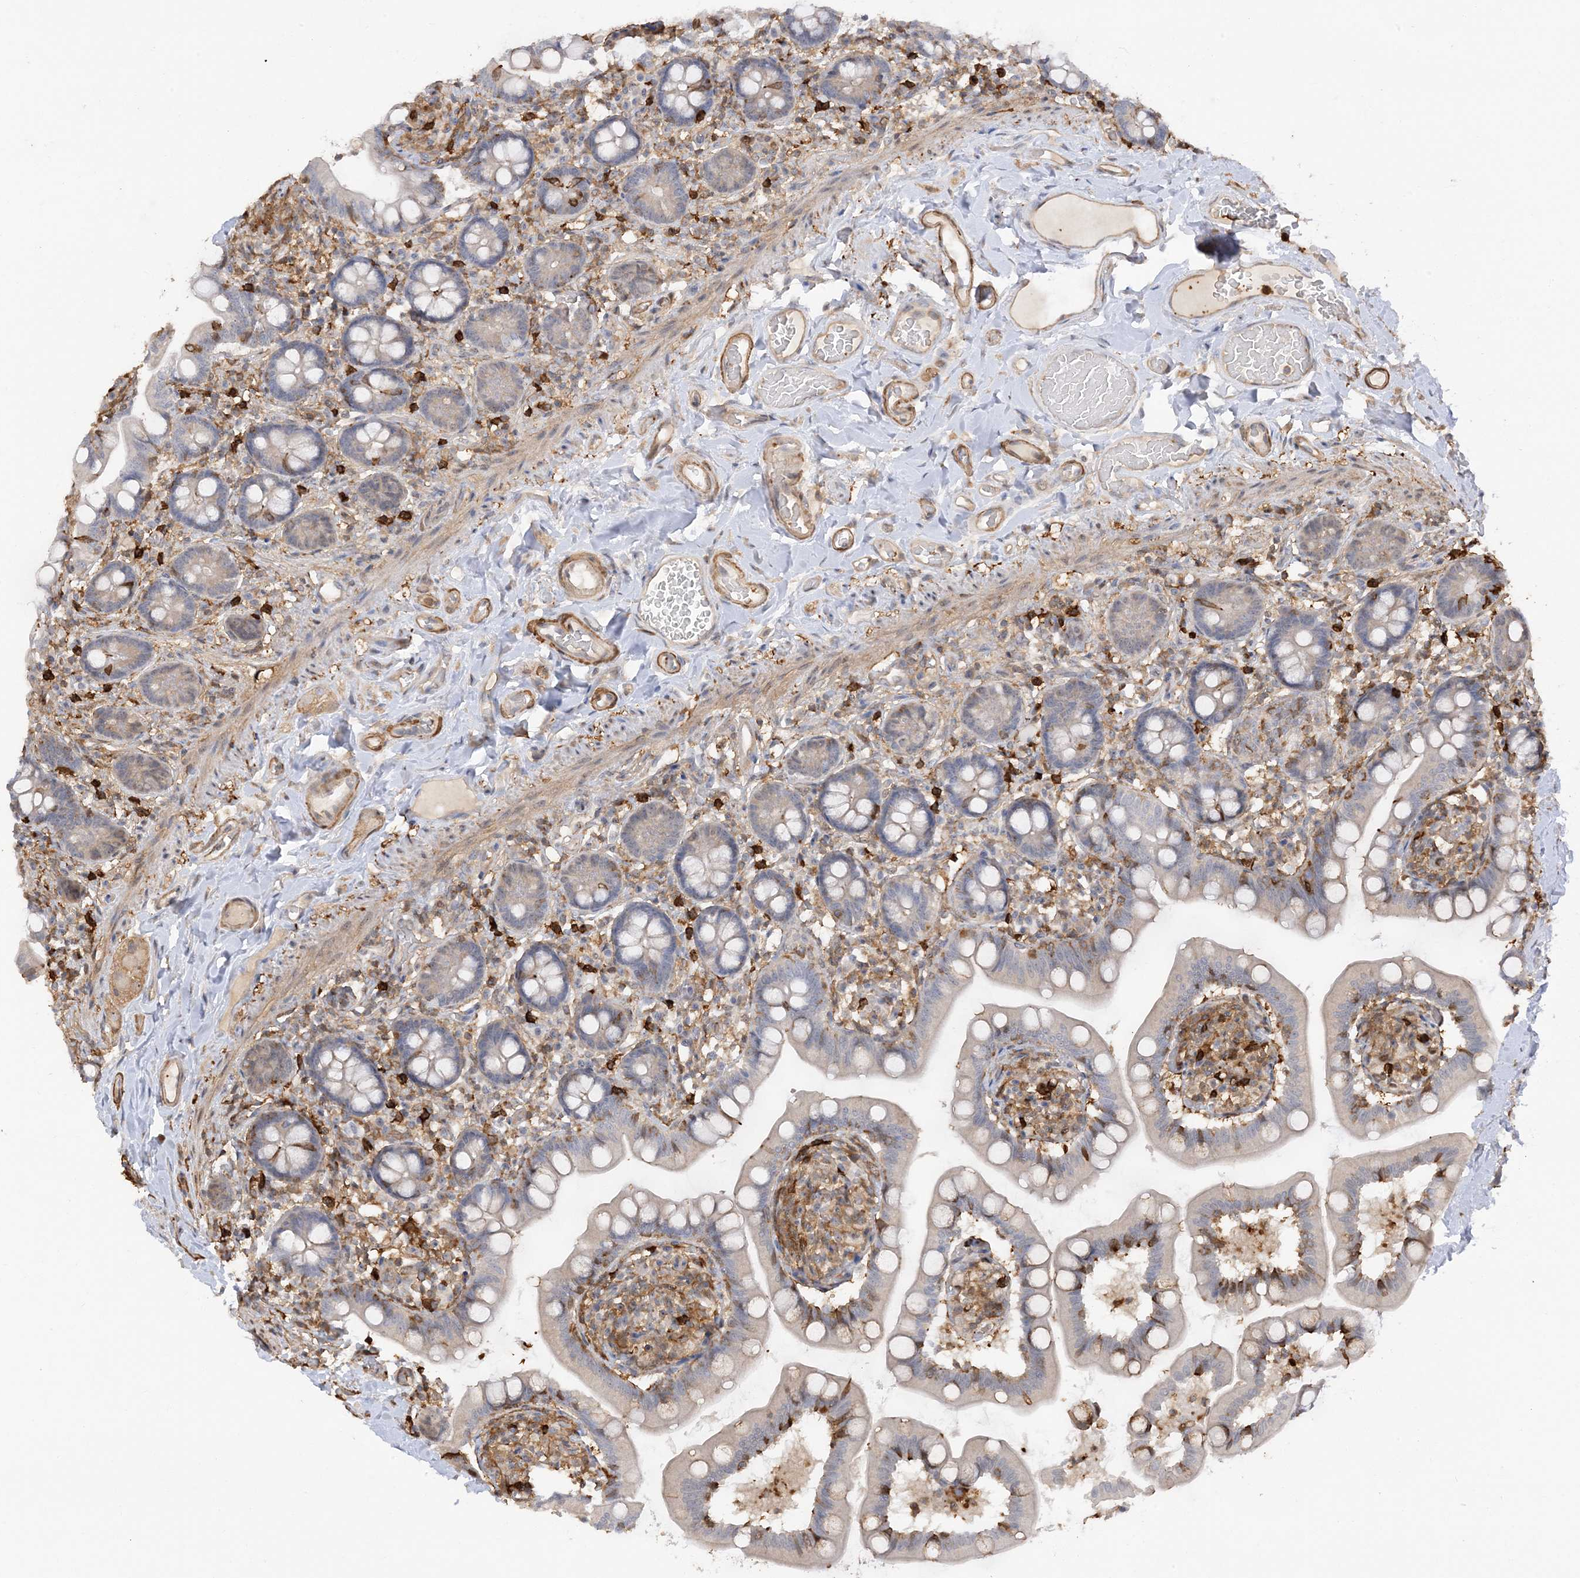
{"staining": {"intensity": "negative", "quantity": "none", "location": "none"}, "tissue": "small intestine", "cell_type": "Glandular cells", "image_type": "normal", "snomed": [{"axis": "morphology", "description": "Normal tissue, NOS"}, {"axis": "topography", "description": "Small intestine"}], "caption": "Immunohistochemistry (IHC) of normal human small intestine displays no expression in glandular cells.", "gene": "PHACTR2", "patient": {"sex": "female", "age": 64}}